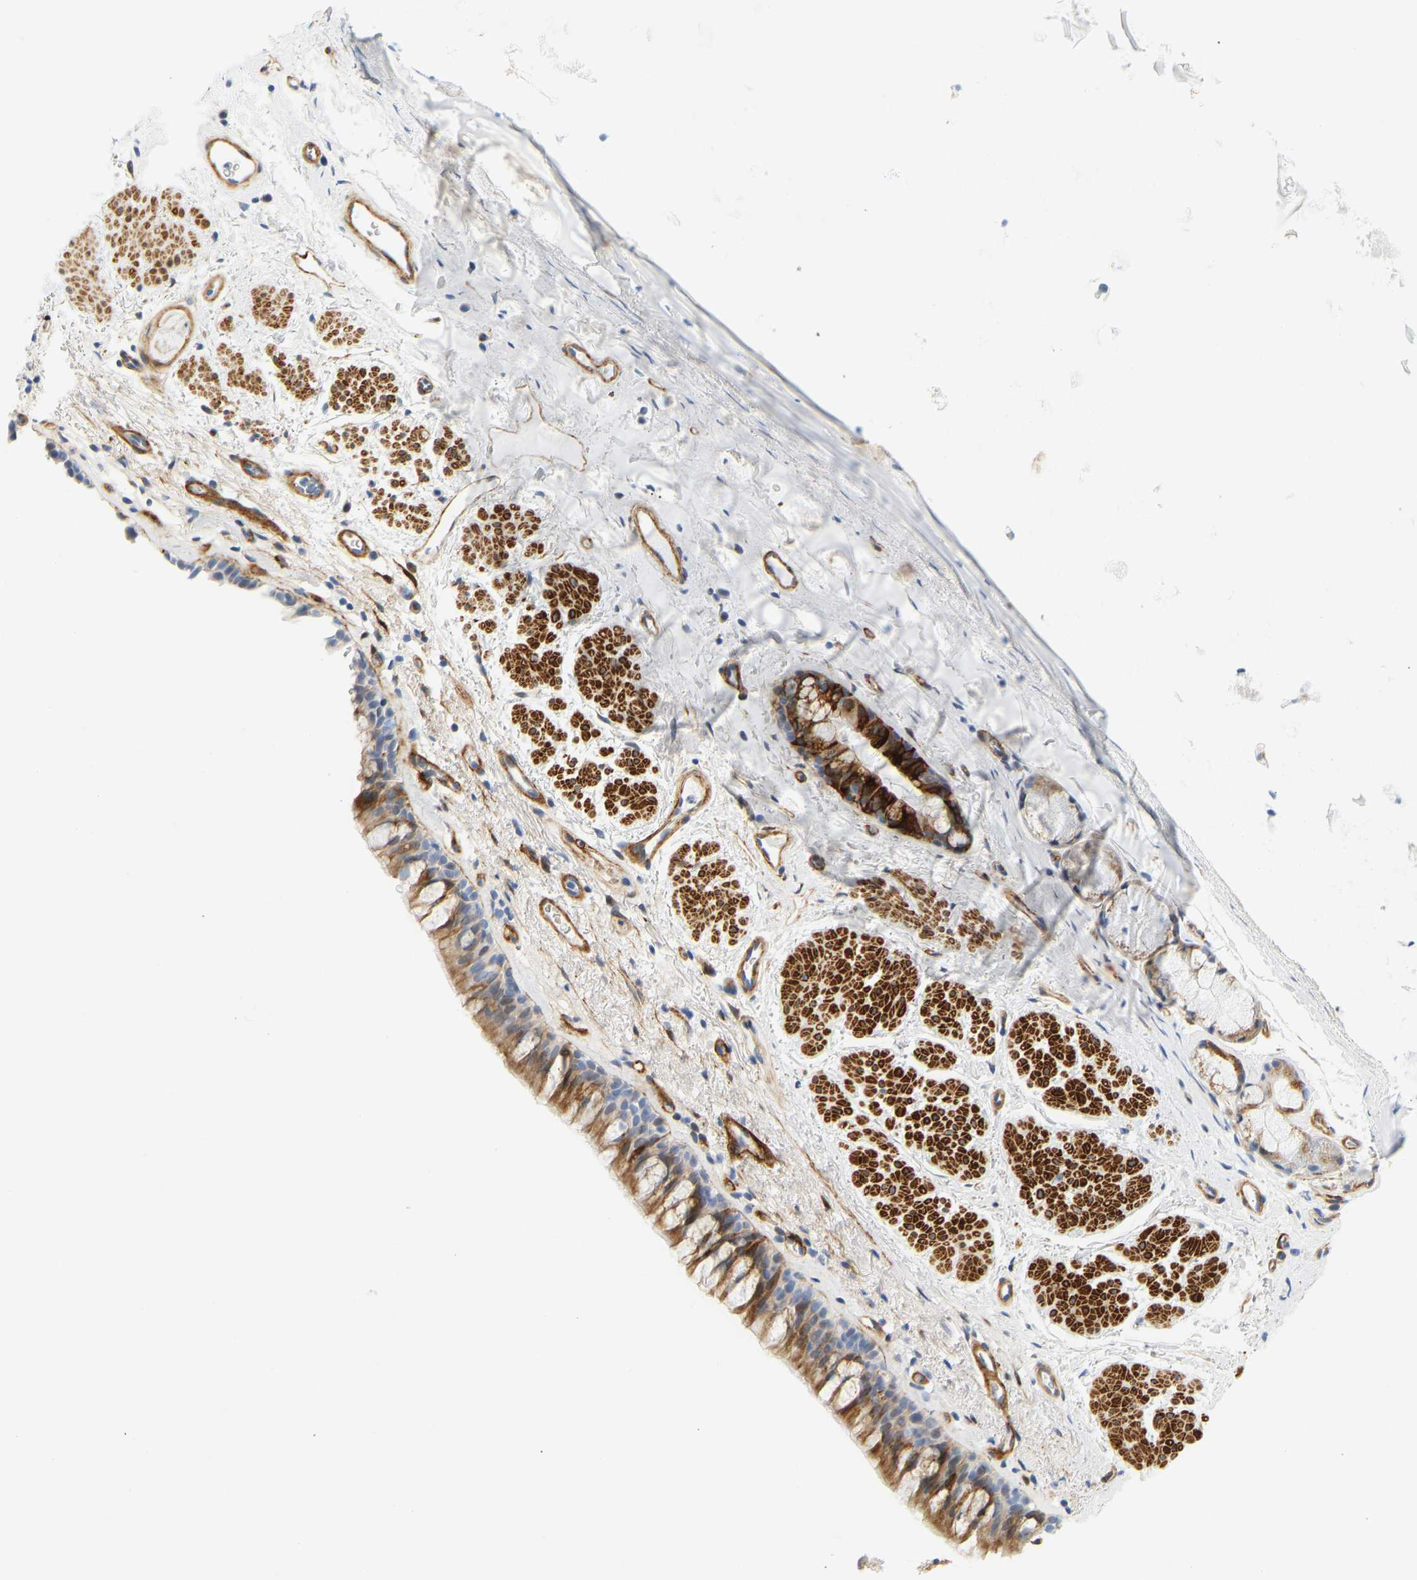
{"staining": {"intensity": "strong", "quantity": "25%-75%", "location": "cytoplasmic/membranous"}, "tissue": "bronchus", "cell_type": "Respiratory epithelial cells", "image_type": "normal", "snomed": [{"axis": "morphology", "description": "Normal tissue, NOS"}, {"axis": "topography", "description": "Cartilage tissue"}, {"axis": "topography", "description": "Bronchus"}], "caption": "Protein expression analysis of normal human bronchus reveals strong cytoplasmic/membranous positivity in about 25%-75% of respiratory epithelial cells. The staining was performed using DAB (3,3'-diaminobenzidine), with brown indicating positive protein expression. Nuclei are stained blue with hematoxylin.", "gene": "SLC30A7", "patient": {"sex": "female", "age": 53}}